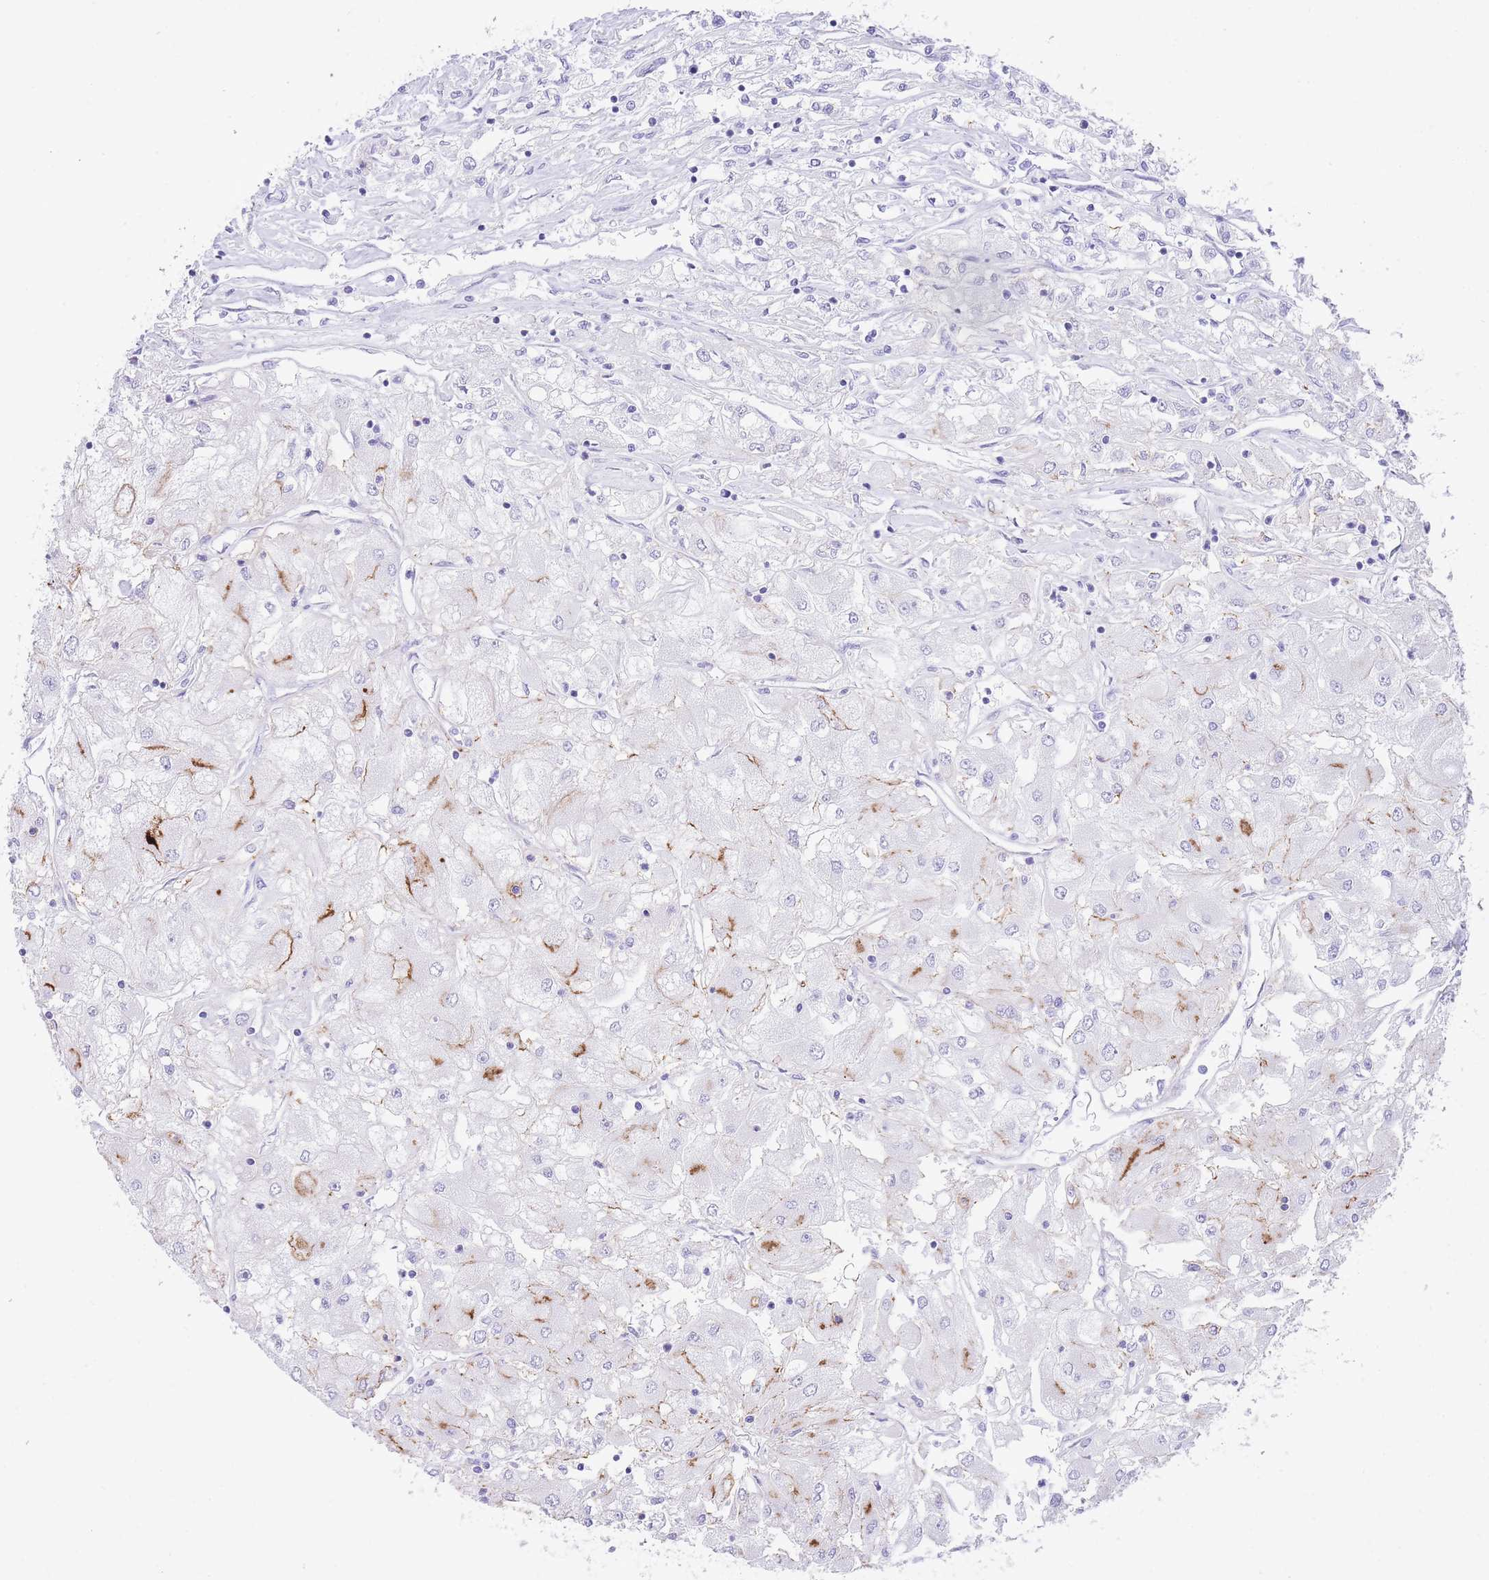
{"staining": {"intensity": "moderate", "quantity": "<25%", "location": "cytoplasmic/membranous"}, "tissue": "renal cancer", "cell_type": "Tumor cells", "image_type": "cancer", "snomed": [{"axis": "morphology", "description": "Adenocarcinoma, NOS"}, {"axis": "topography", "description": "Kidney"}], "caption": "Renal adenocarcinoma was stained to show a protein in brown. There is low levels of moderate cytoplasmic/membranous staining in approximately <25% of tumor cells. (Stains: DAB in brown, nuclei in blue, Microscopy: brightfield microscopy at high magnification).", "gene": "ELOA2", "patient": {"sex": "male", "age": 80}}